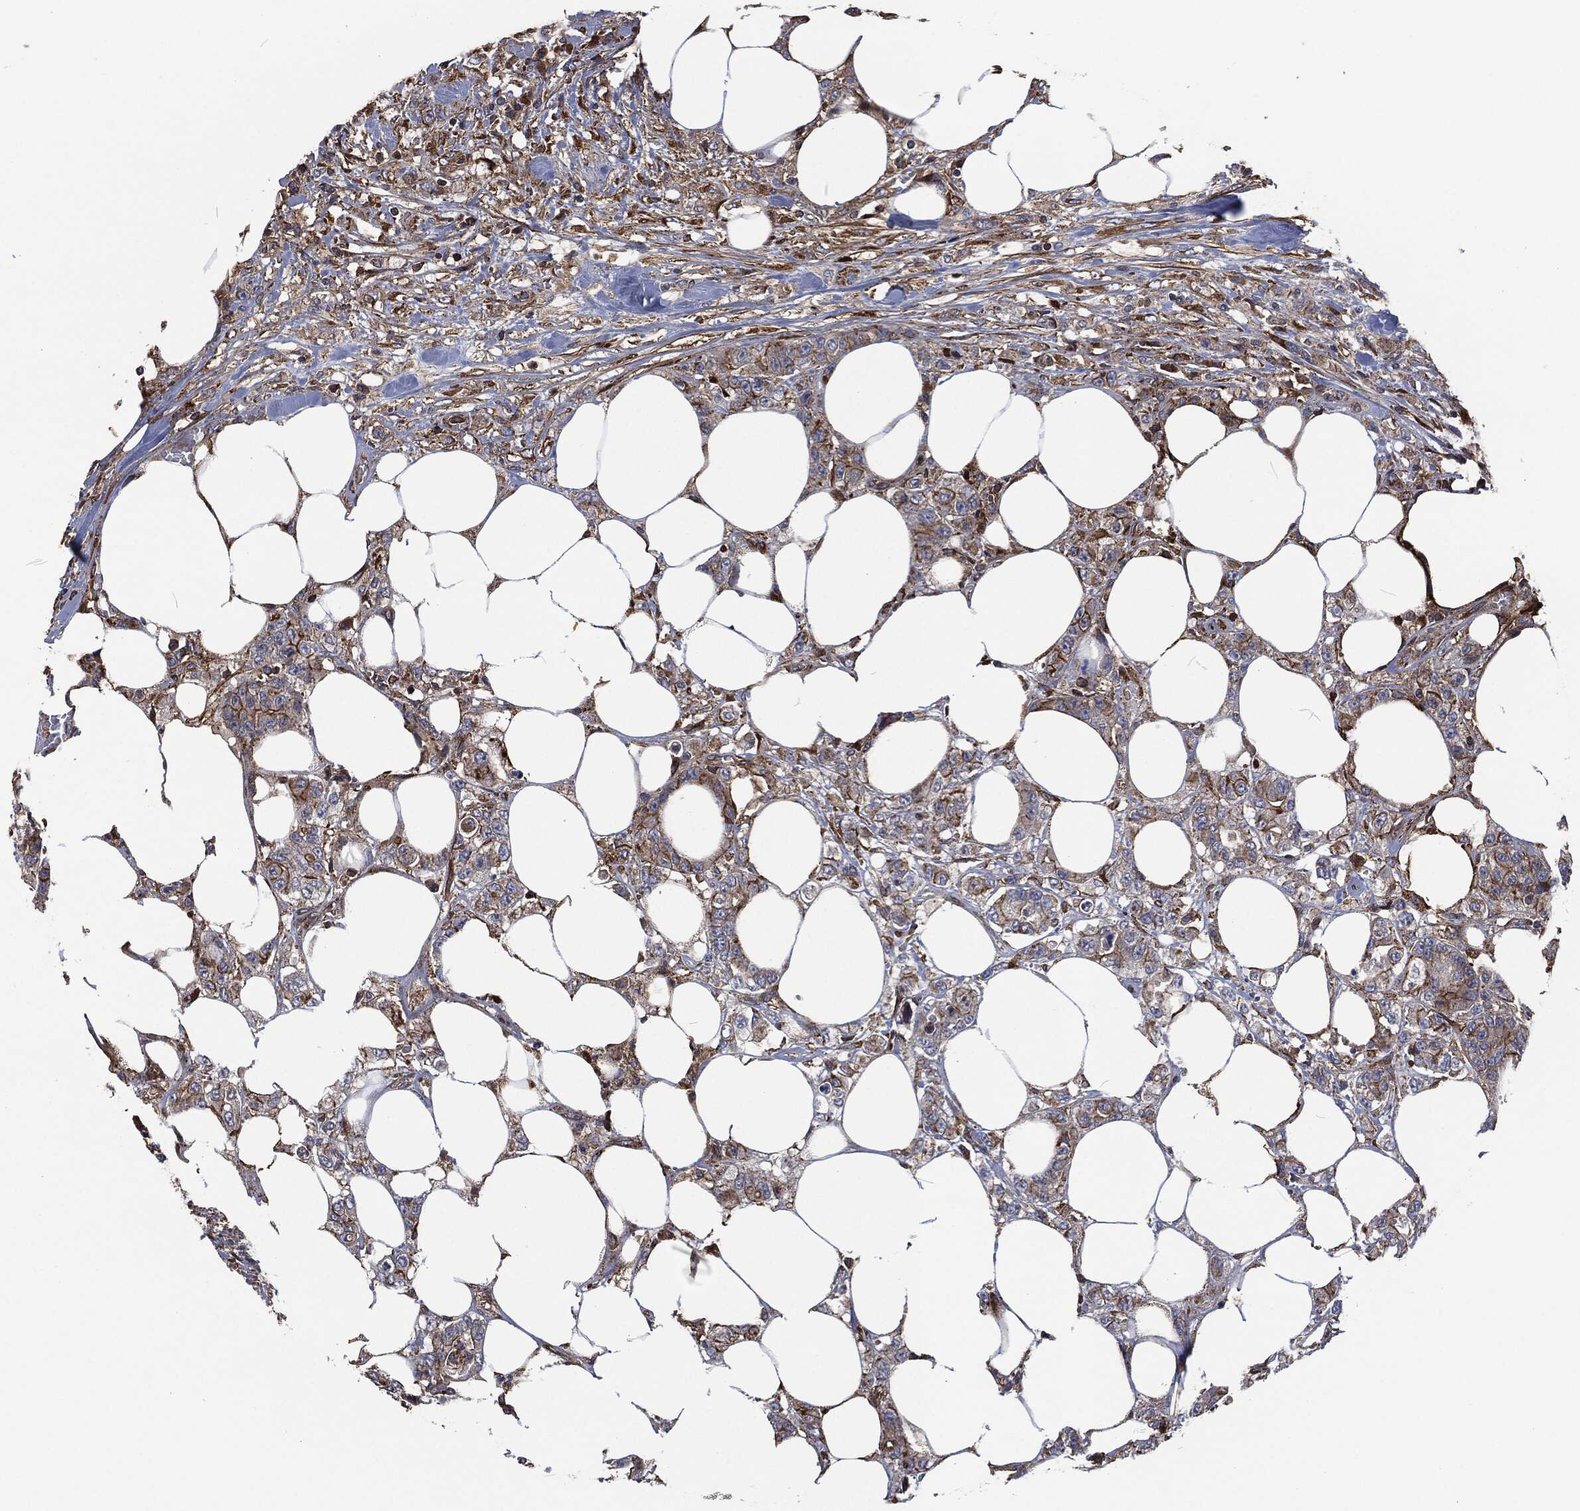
{"staining": {"intensity": "strong", "quantity": "25%-75%", "location": "cytoplasmic/membranous"}, "tissue": "colorectal cancer", "cell_type": "Tumor cells", "image_type": "cancer", "snomed": [{"axis": "morphology", "description": "Adenocarcinoma, NOS"}, {"axis": "topography", "description": "Colon"}], "caption": "A high amount of strong cytoplasmic/membranous positivity is seen in about 25%-75% of tumor cells in colorectal cancer tissue. Using DAB (brown) and hematoxylin (blue) stains, captured at high magnification using brightfield microscopy.", "gene": "LGALS9", "patient": {"sex": "female", "age": 48}}